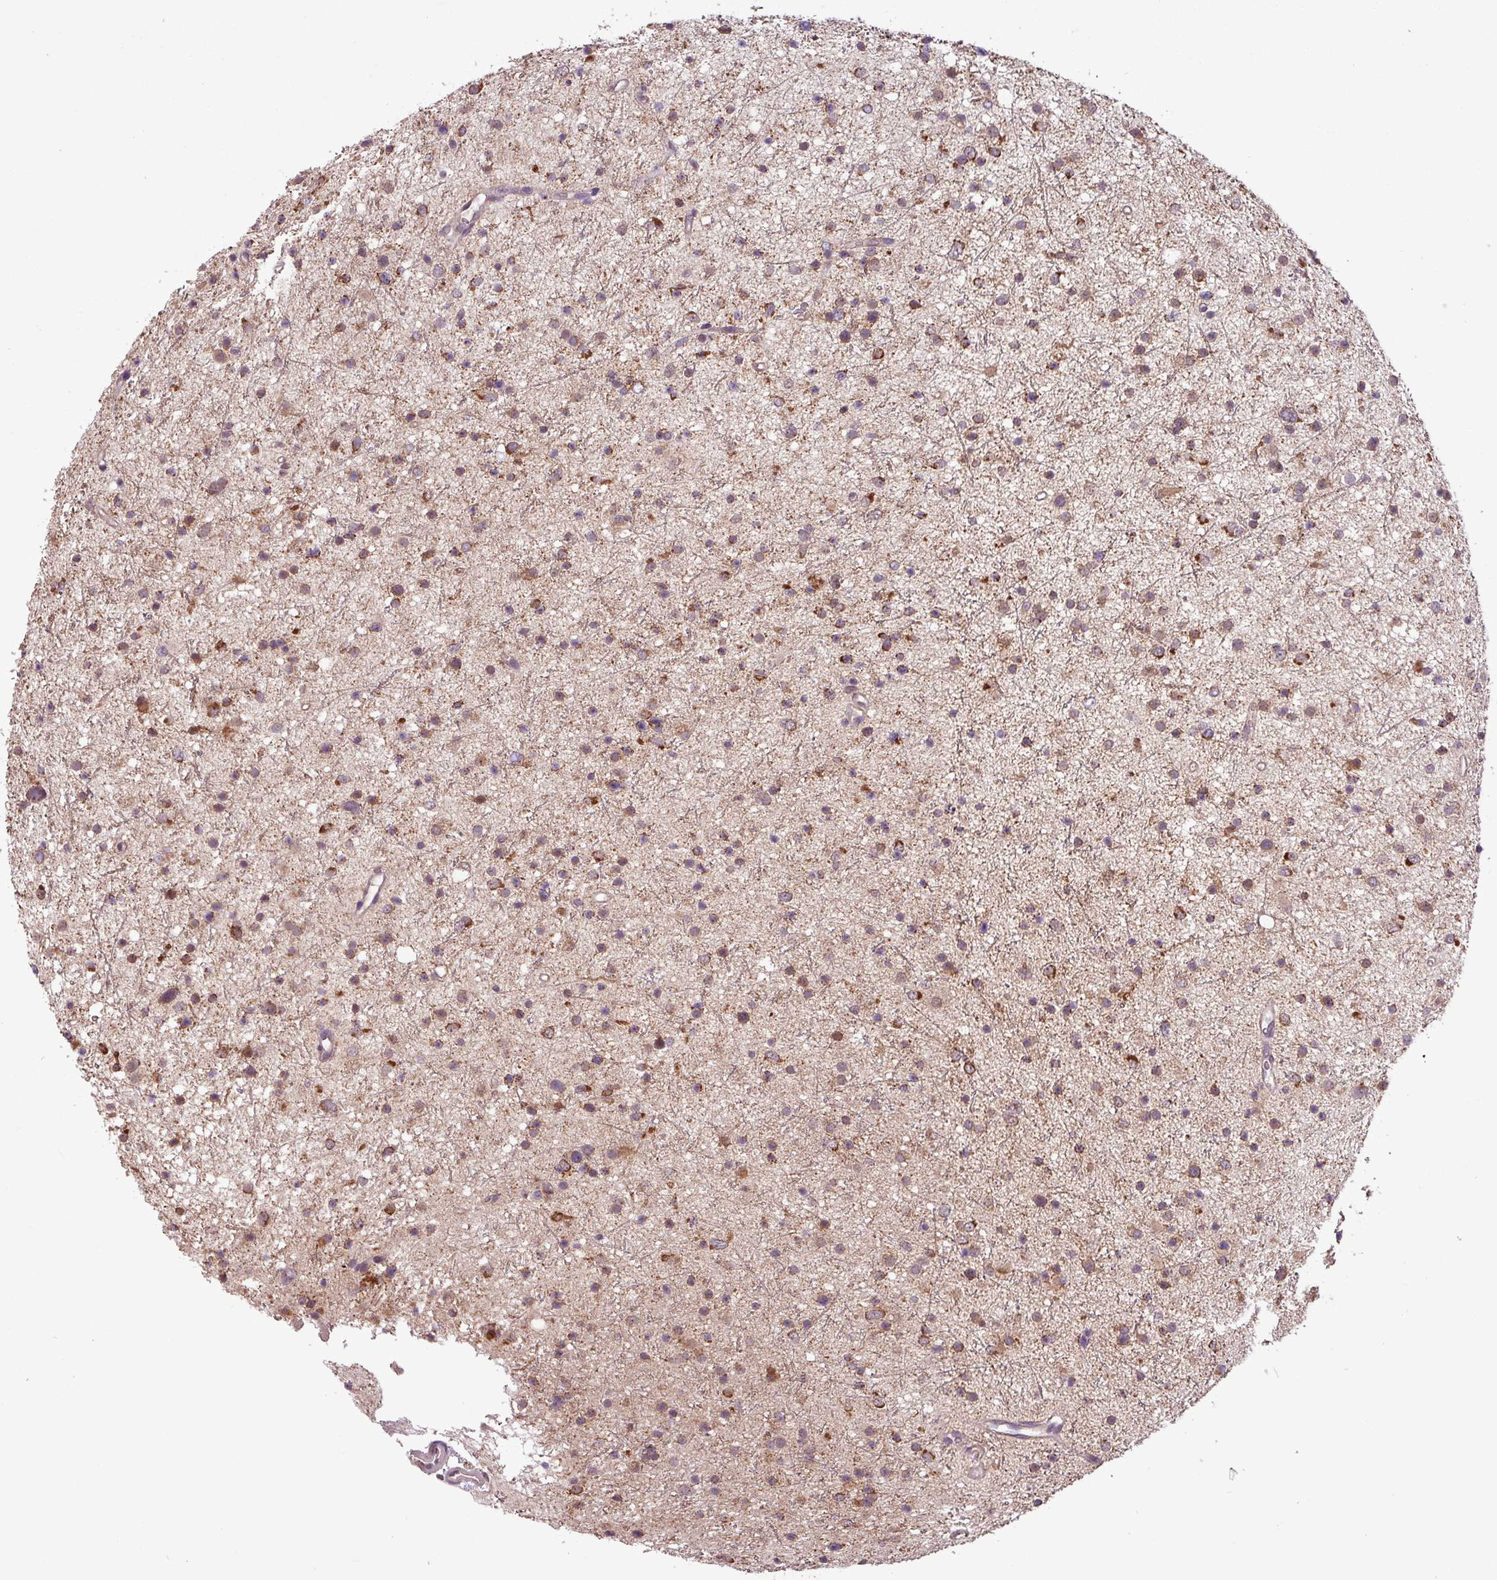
{"staining": {"intensity": "moderate", "quantity": ">75%", "location": "cytoplasmic/membranous"}, "tissue": "glioma", "cell_type": "Tumor cells", "image_type": "cancer", "snomed": [{"axis": "morphology", "description": "Glioma, malignant, Low grade"}, {"axis": "topography", "description": "Cerebral cortex"}], "caption": "Tumor cells demonstrate medium levels of moderate cytoplasmic/membranous expression in approximately >75% of cells in human low-grade glioma (malignant).", "gene": "MCTP2", "patient": {"sex": "female", "age": 39}}